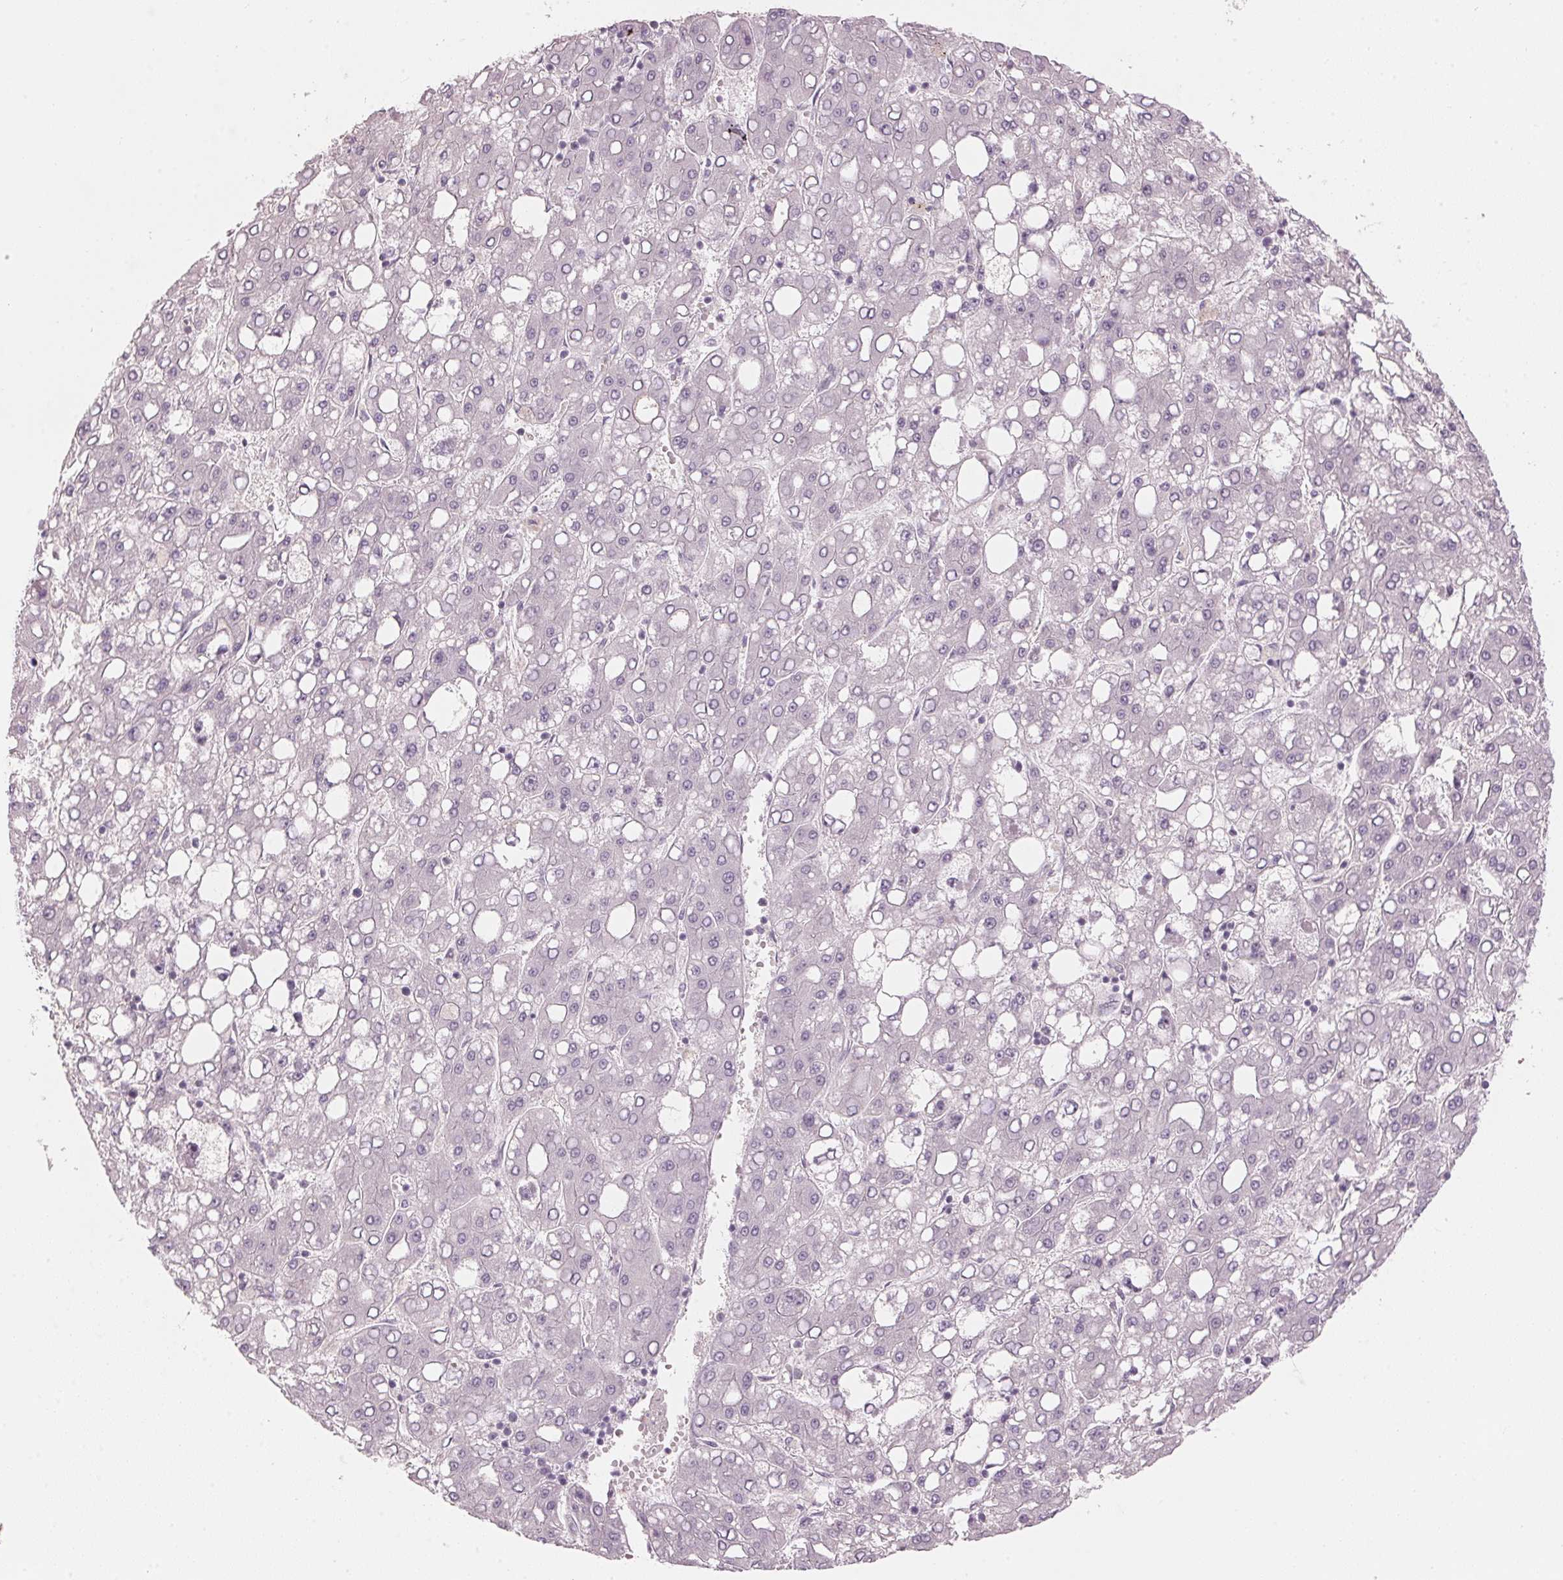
{"staining": {"intensity": "negative", "quantity": "none", "location": "none"}, "tissue": "liver cancer", "cell_type": "Tumor cells", "image_type": "cancer", "snomed": [{"axis": "morphology", "description": "Carcinoma, Hepatocellular, NOS"}, {"axis": "topography", "description": "Liver"}], "caption": "Protein analysis of liver cancer (hepatocellular carcinoma) shows no significant expression in tumor cells. The staining was performed using DAB (3,3'-diaminobenzidine) to visualize the protein expression in brown, while the nuclei were stained in blue with hematoxylin (Magnification: 20x).", "gene": "SCTR", "patient": {"sex": "male", "age": 65}}